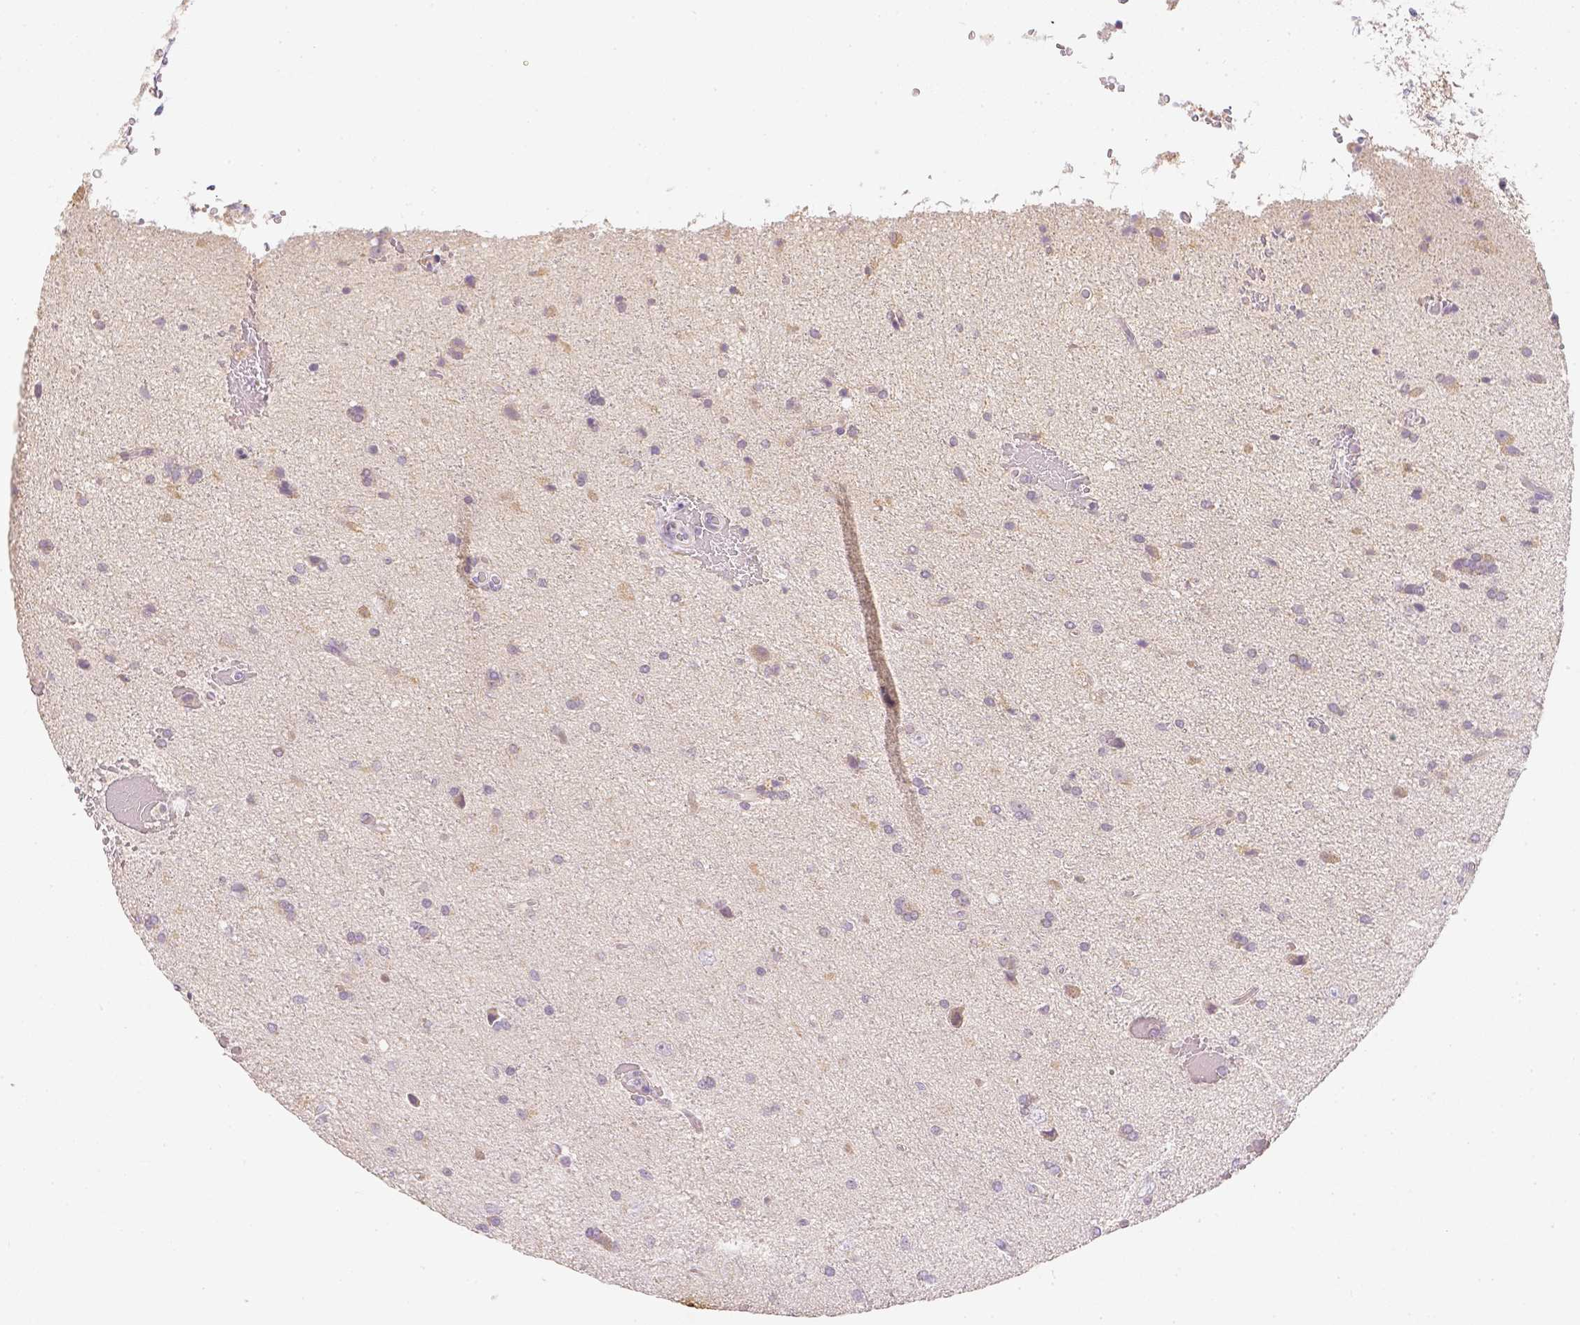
{"staining": {"intensity": "negative", "quantity": "none", "location": "none"}, "tissue": "glioma", "cell_type": "Tumor cells", "image_type": "cancer", "snomed": [{"axis": "morphology", "description": "Glioma, malignant, High grade"}, {"axis": "topography", "description": "Cerebral cortex"}], "caption": "The histopathology image reveals no significant expression in tumor cells of glioma.", "gene": "NVL", "patient": {"sex": "male", "age": 70}}